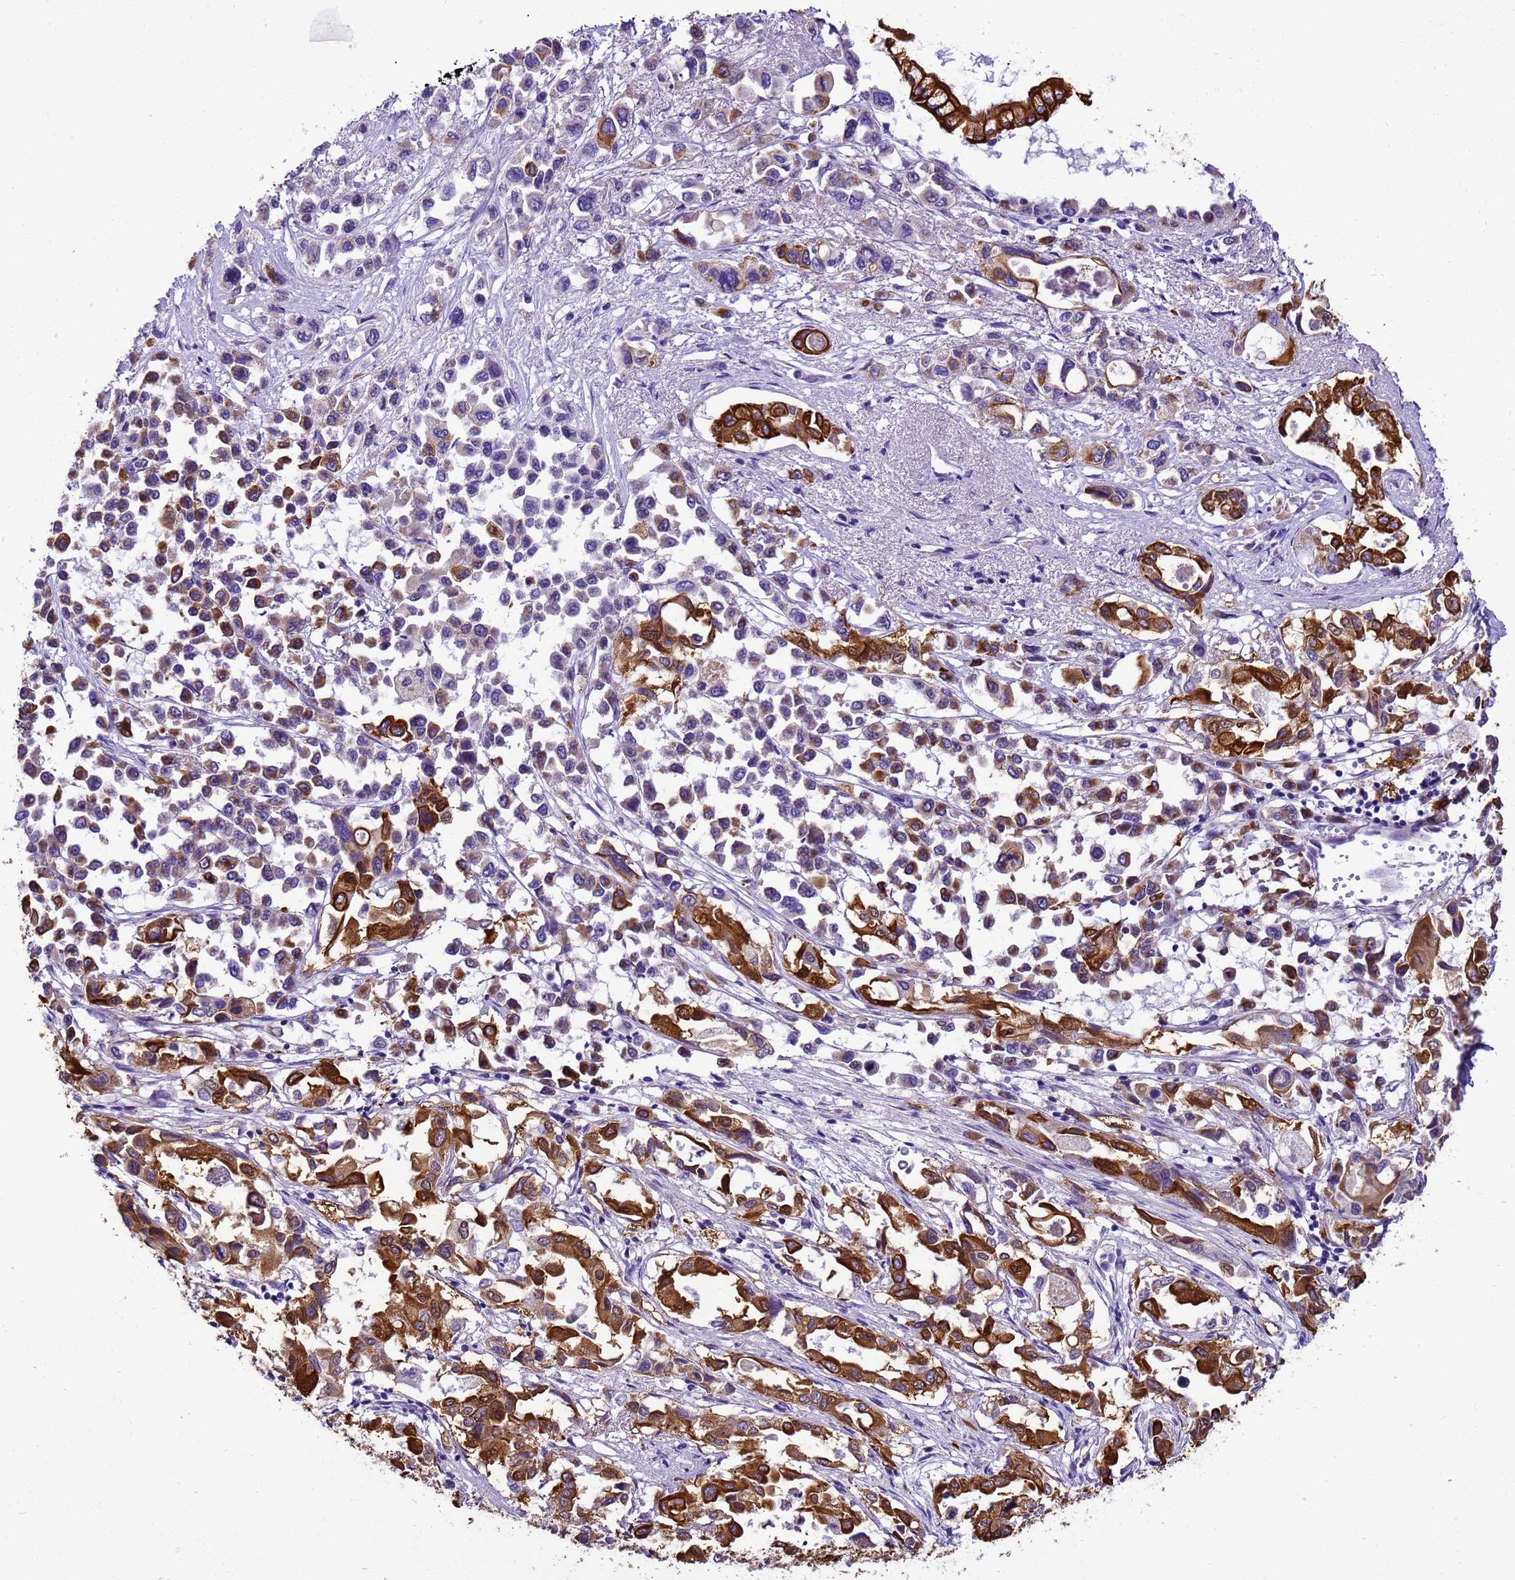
{"staining": {"intensity": "strong", "quantity": ">75%", "location": "cytoplasmic/membranous"}, "tissue": "pancreatic cancer", "cell_type": "Tumor cells", "image_type": "cancer", "snomed": [{"axis": "morphology", "description": "Adenocarcinoma, NOS"}, {"axis": "topography", "description": "Pancreas"}], "caption": "Tumor cells show high levels of strong cytoplasmic/membranous positivity in approximately >75% of cells in human pancreatic cancer.", "gene": "PIEZO2", "patient": {"sex": "male", "age": 92}}